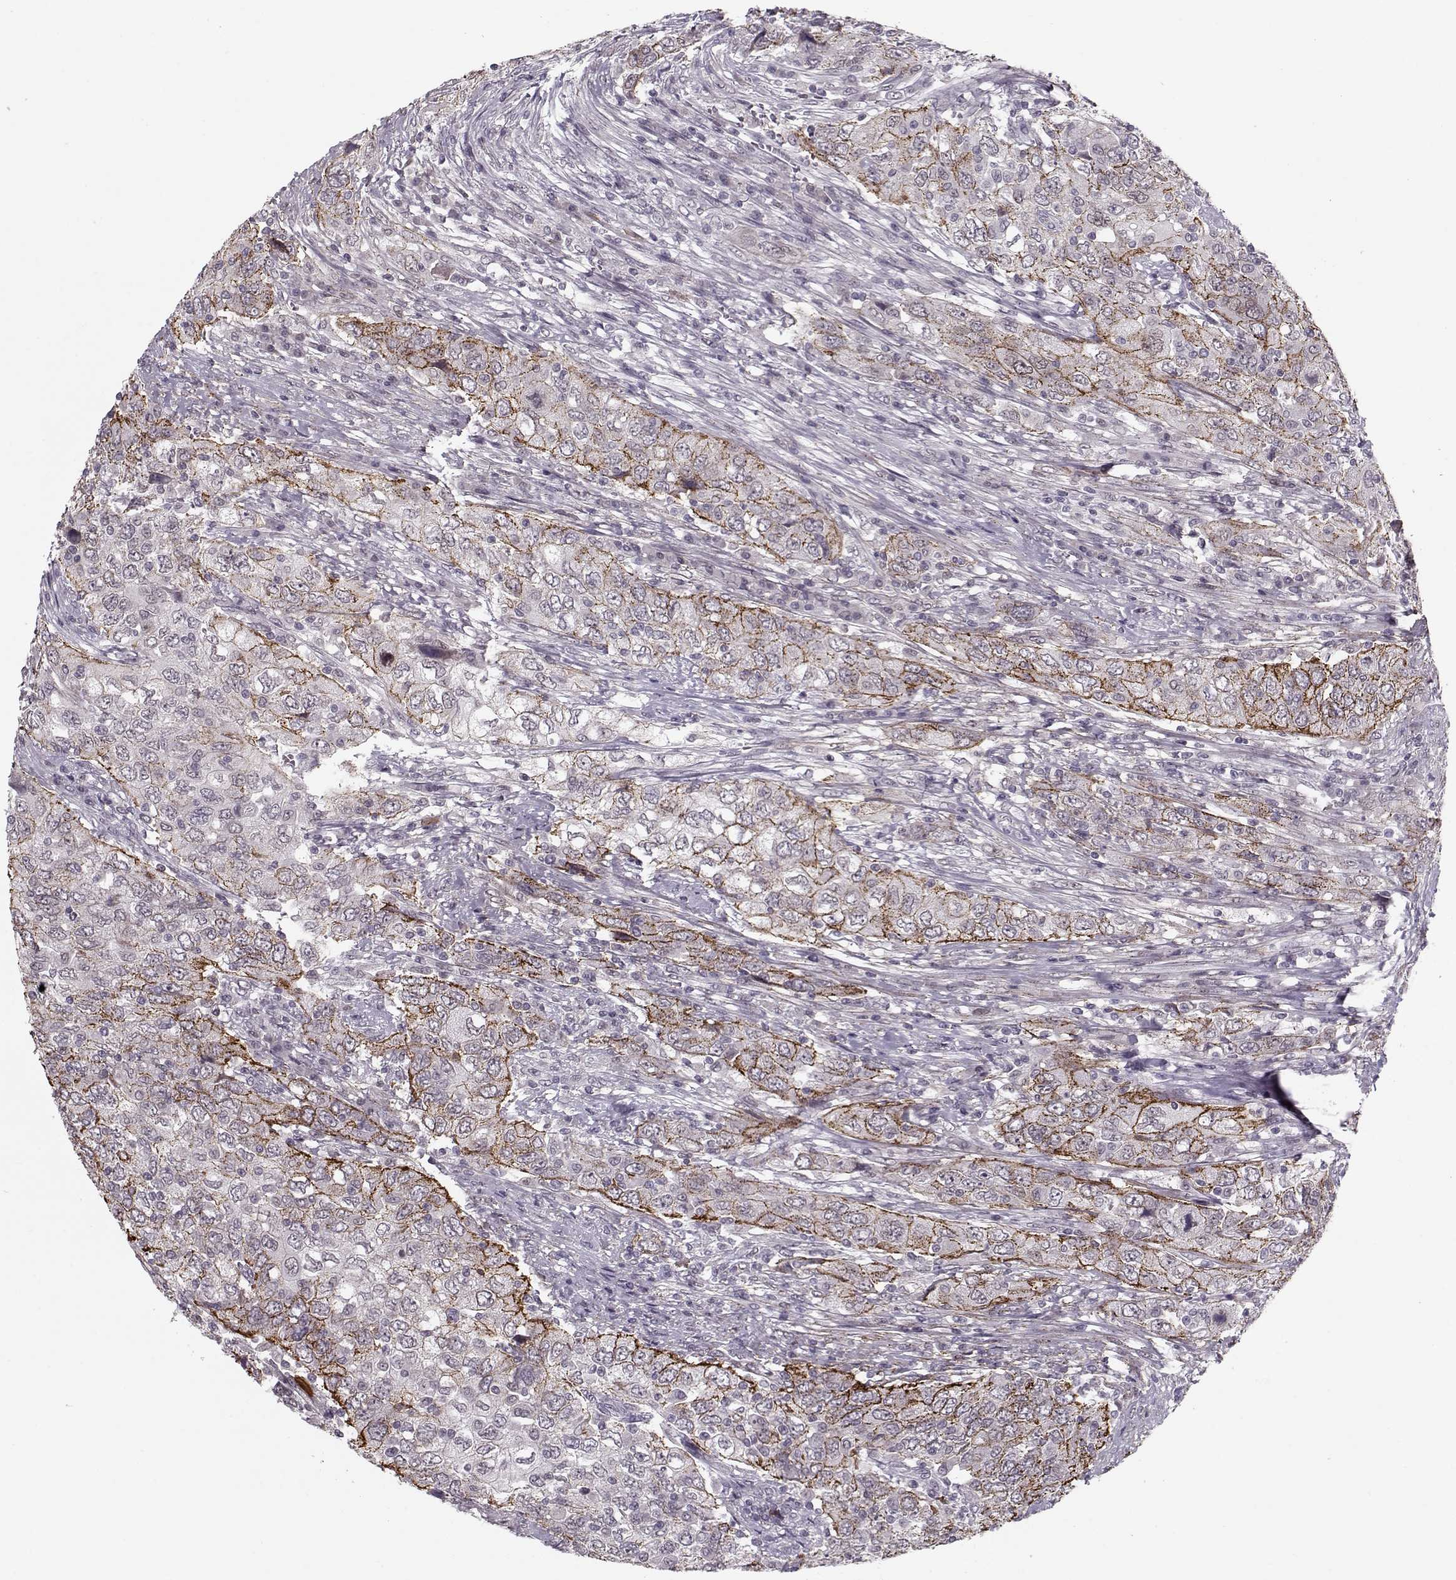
{"staining": {"intensity": "moderate", "quantity": "25%-75%", "location": "cytoplasmic/membranous"}, "tissue": "urothelial cancer", "cell_type": "Tumor cells", "image_type": "cancer", "snomed": [{"axis": "morphology", "description": "Urothelial carcinoma, High grade"}, {"axis": "topography", "description": "Urinary bladder"}], "caption": "Immunohistochemical staining of urothelial cancer displays medium levels of moderate cytoplasmic/membranous expression in about 25%-75% of tumor cells. Ihc stains the protein in brown and the nuclei are stained blue.", "gene": "DNAI3", "patient": {"sex": "male", "age": 76}}